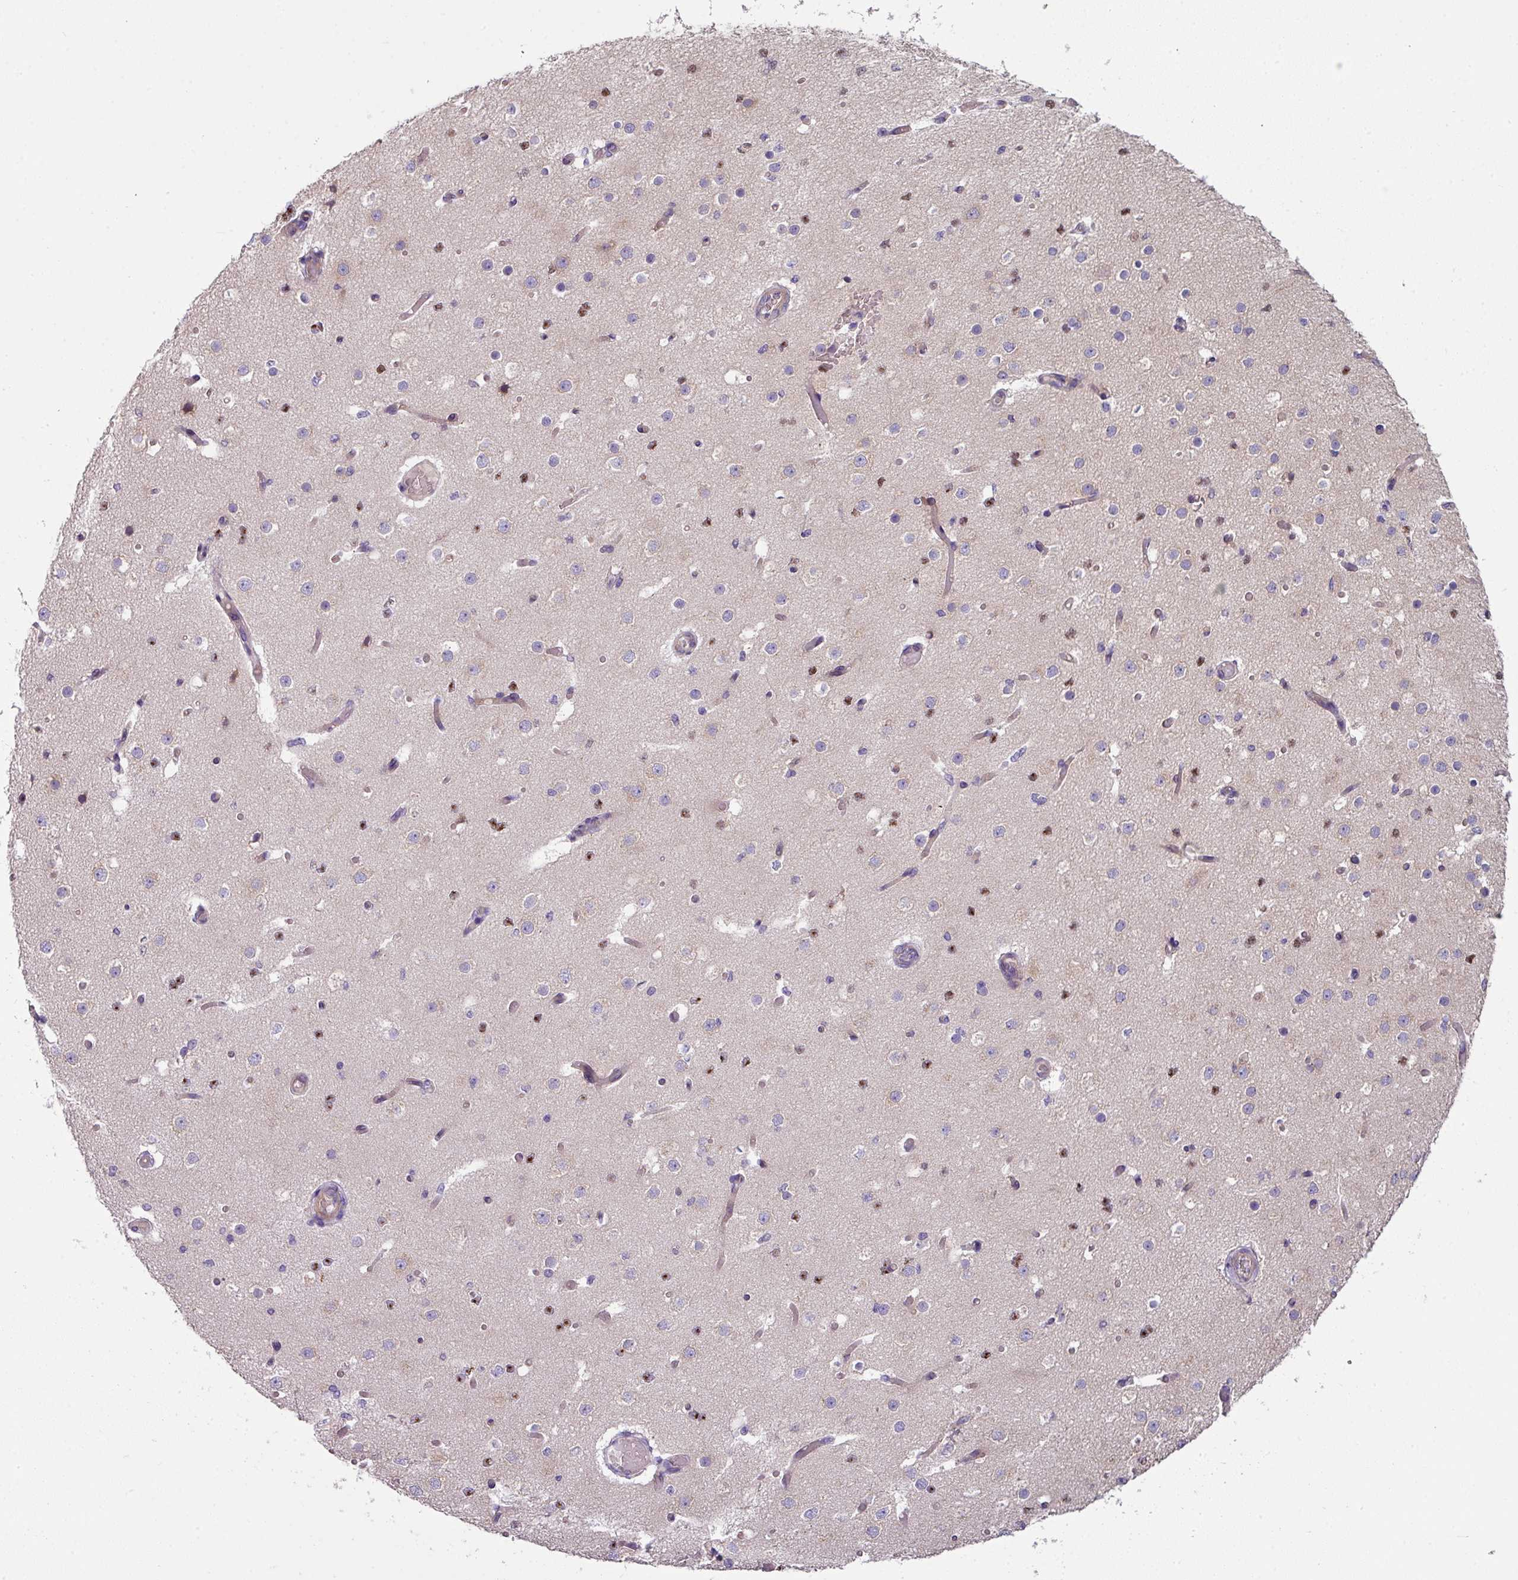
{"staining": {"intensity": "weak", "quantity": "<25%", "location": "cytoplasmic/membranous"}, "tissue": "cerebral cortex", "cell_type": "Endothelial cells", "image_type": "normal", "snomed": [{"axis": "morphology", "description": "Normal tissue, NOS"}, {"axis": "morphology", "description": "Inflammation, NOS"}, {"axis": "topography", "description": "Cerebral cortex"}], "caption": "The photomicrograph displays no significant expression in endothelial cells of cerebral cortex.", "gene": "LRRC9", "patient": {"sex": "male", "age": 6}}